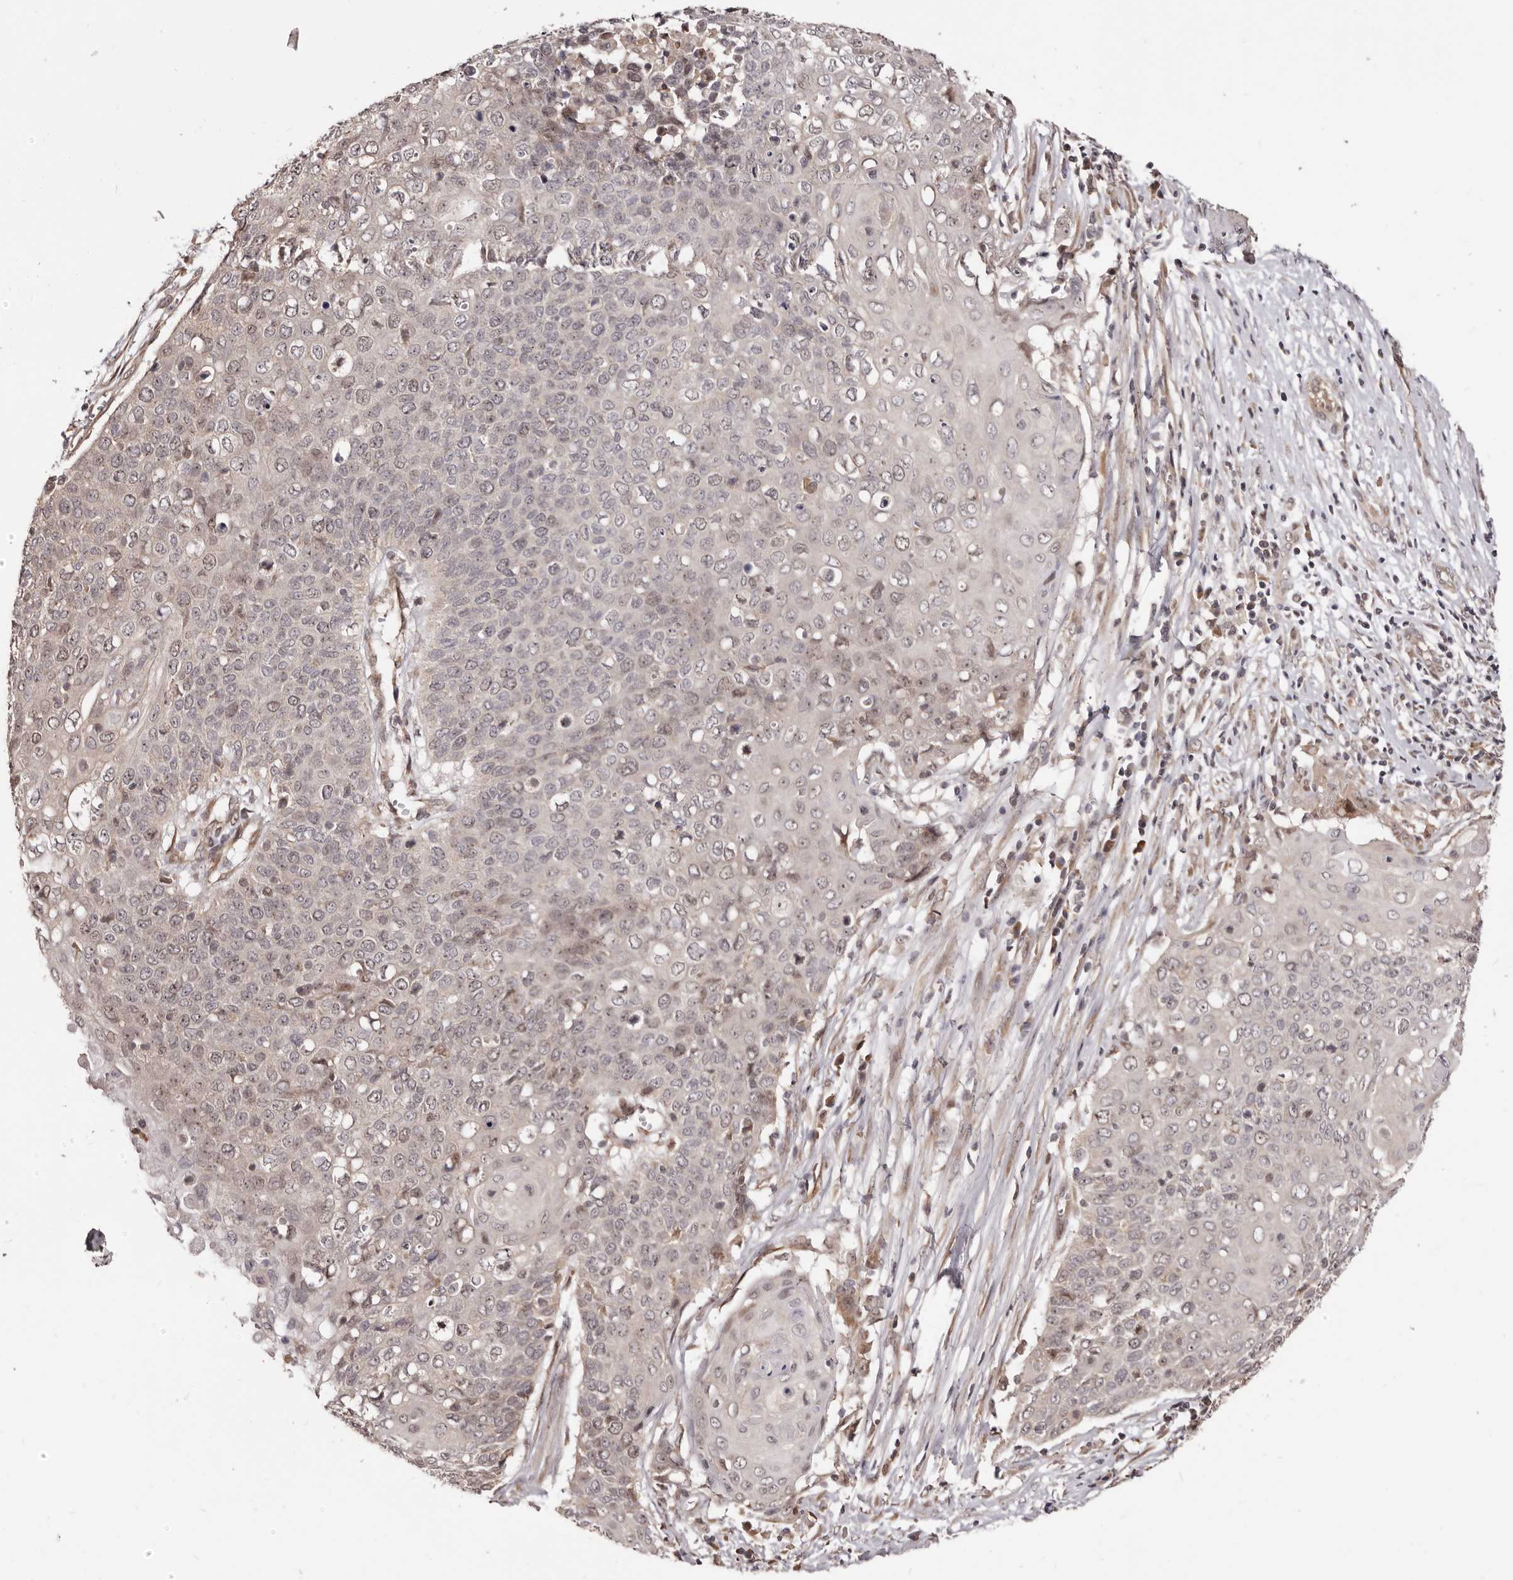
{"staining": {"intensity": "weak", "quantity": "25%-75%", "location": "nuclear"}, "tissue": "cervical cancer", "cell_type": "Tumor cells", "image_type": "cancer", "snomed": [{"axis": "morphology", "description": "Squamous cell carcinoma, NOS"}, {"axis": "topography", "description": "Cervix"}], "caption": "An image showing weak nuclear expression in about 25%-75% of tumor cells in squamous cell carcinoma (cervical), as visualized by brown immunohistochemical staining.", "gene": "NOL12", "patient": {"sex": "female", "age": 39}}